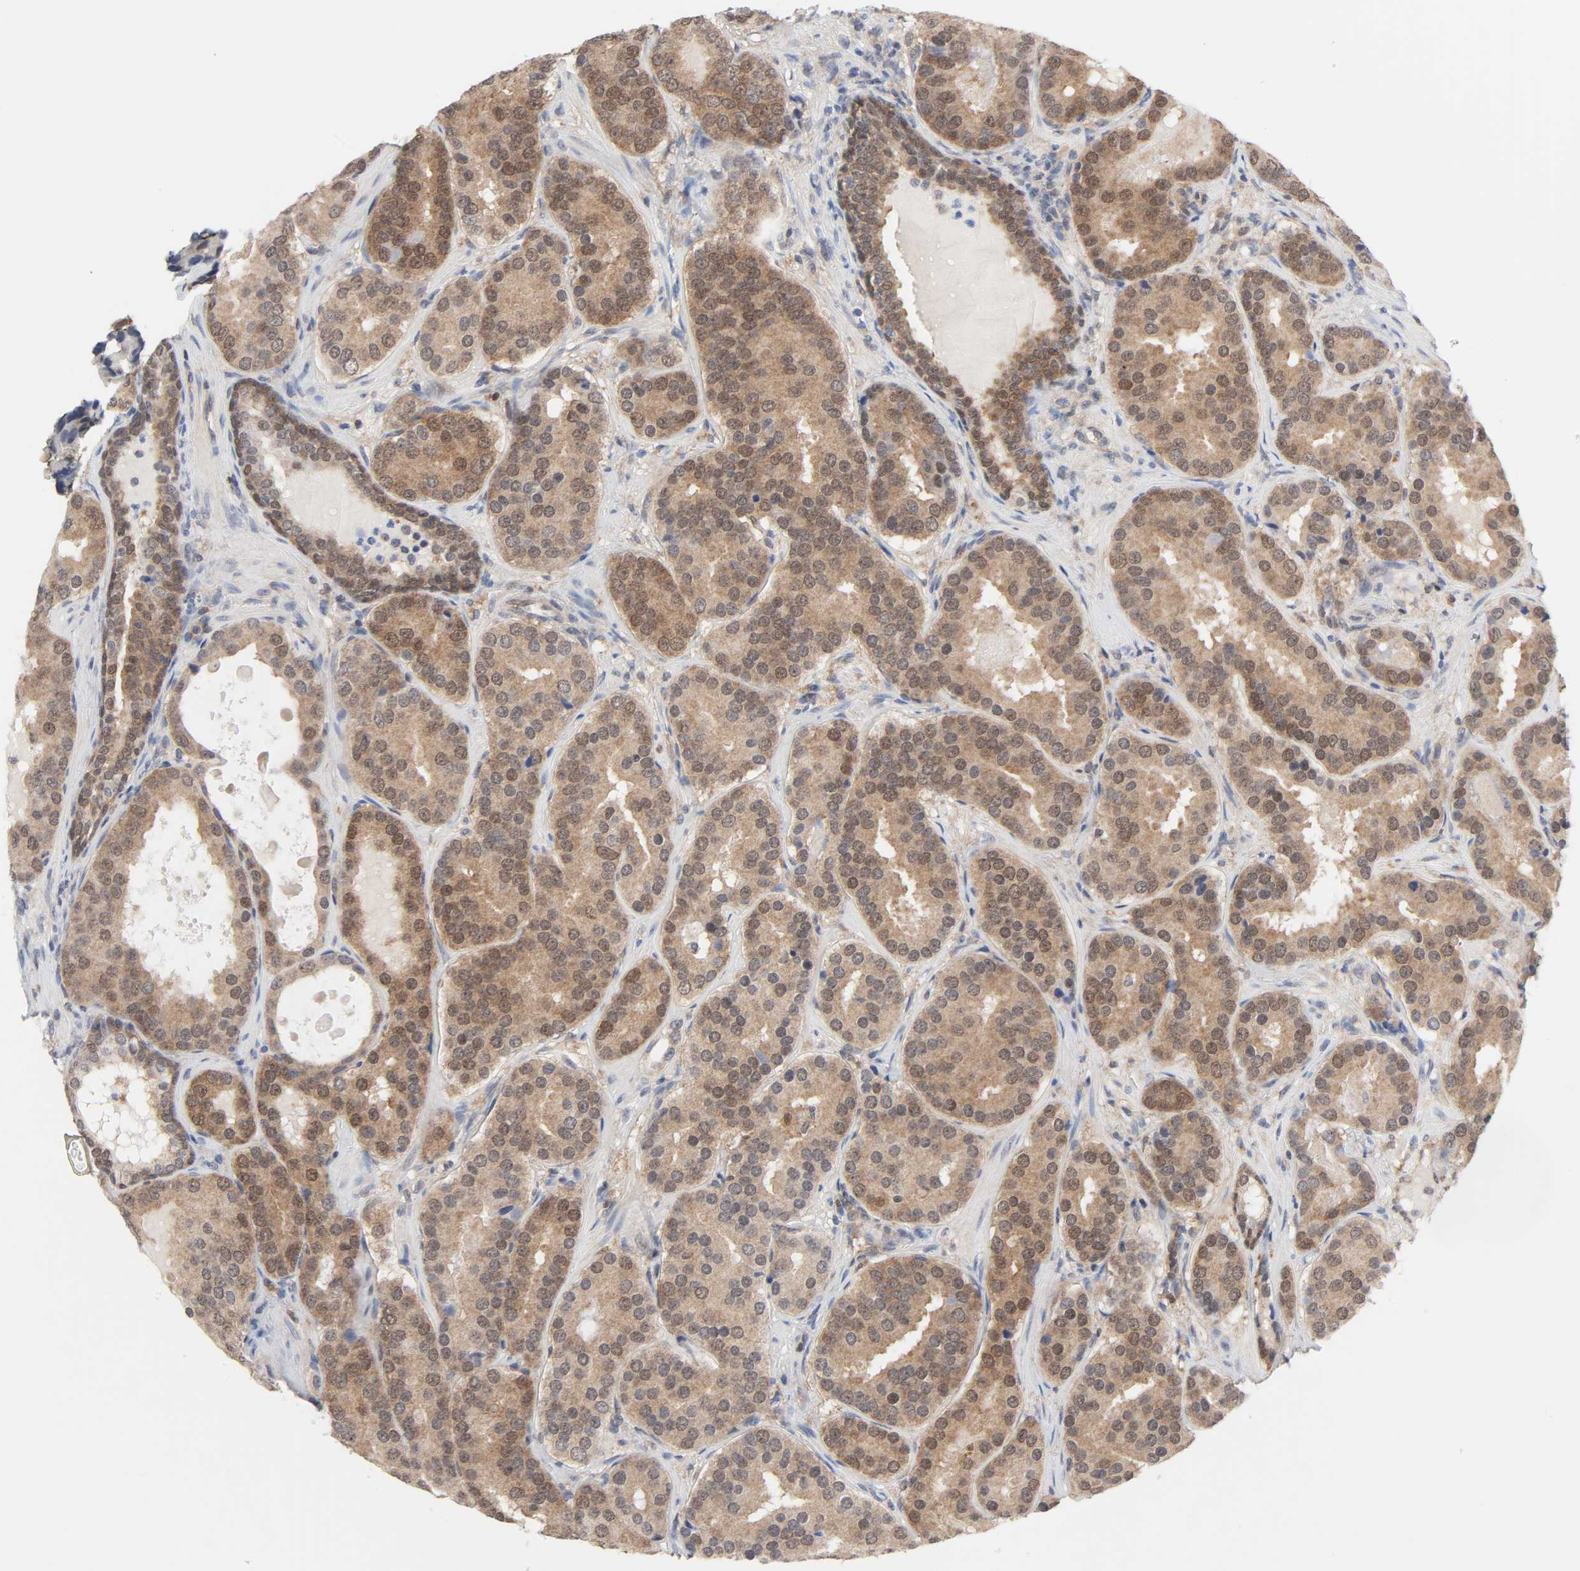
{"staining": {"intensity": "moderate", "quantity": ">75%", "location": "cytoplasmic/membranous,nuclear"}, "tissue": "prostate cancer", "cell_type": "Tumor cells", "image_type": "cancer", "snomed": [{"axis": "morphology", "description": "Adenocarcinoma, Low grade"}, {"axis": "topography", "description": "Prostate"}], "caption": "The histopathology image shows a brown stain indicating the presence of a protein in the cytoplasmic/membranous and nuclear of tumor cells in adenocarcinoma (low-grade) (prostate). (Stains: DAB (3,3'-diaminobenzidine) in brown, nuclei in blue, Microscopy: brightfield microscopy at high magnification).", "gene": "PRDX1", "patient": {"sex": "male", "age": 59}}